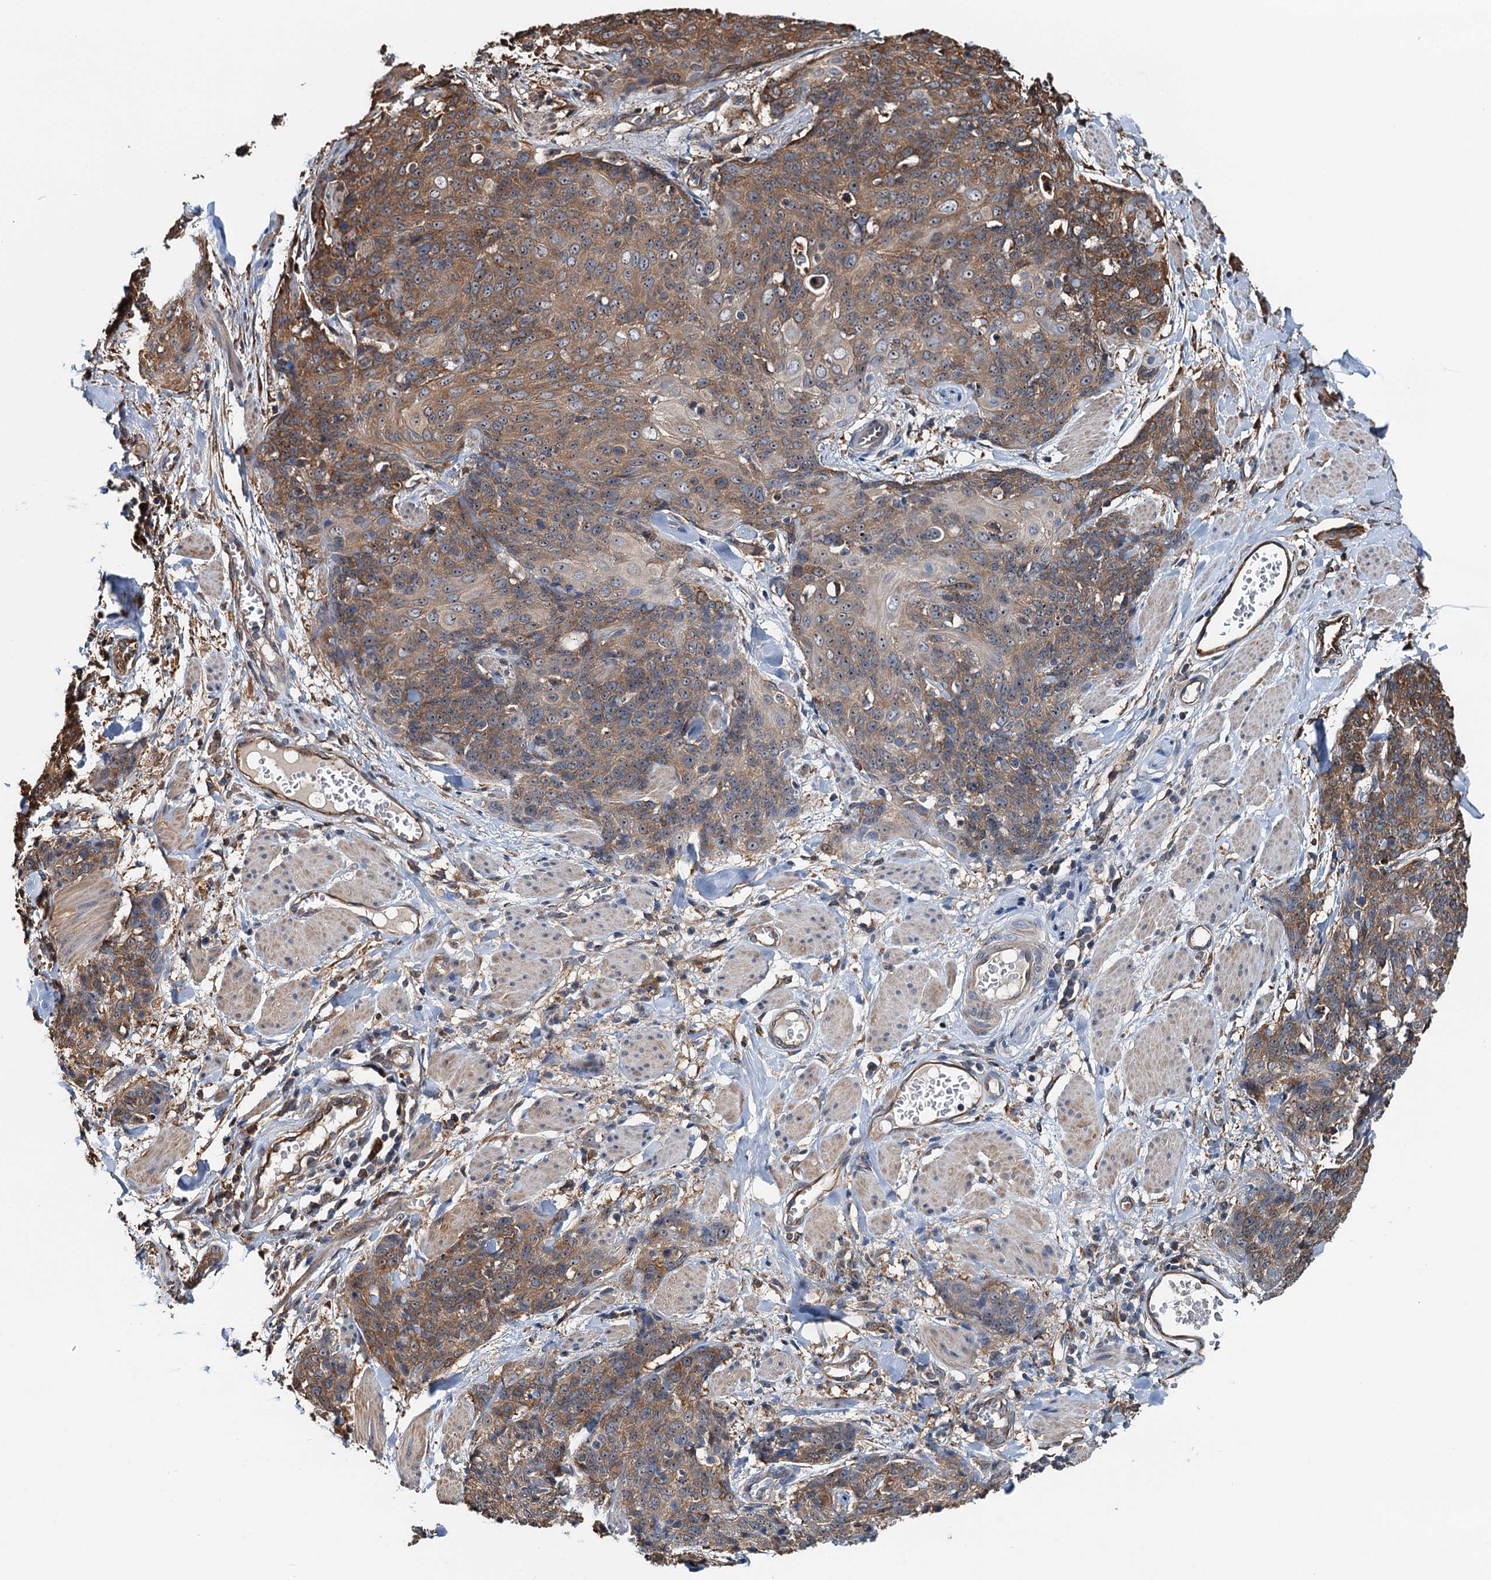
{"staining": {"intensity": "moderate", "quantity": ">75%", "location": "cytoplasmic/membranous"}, "tissue": "skin cancer", "cell_type": "Tumor cells", "image_type": "cancer", "snomed": [{"axis": "morphology", "description": "Squamous cell carcinoma, NOS"}, {"axis": "topography", "description": "Skin"}, {"axis": "topography", "description": "Vulva"}], "caption": "The micrograph shows immunohistochemical staining of squamous cell carcinoma (skin). There is moderate cytoplasmic/membranous expression is seen in approximately >75% of tumor cells. (Brightfield microscopy of DAB IHC at high magnification).", "gene": "USP6NL", "patient": {"sex": "female", "age": 85}}